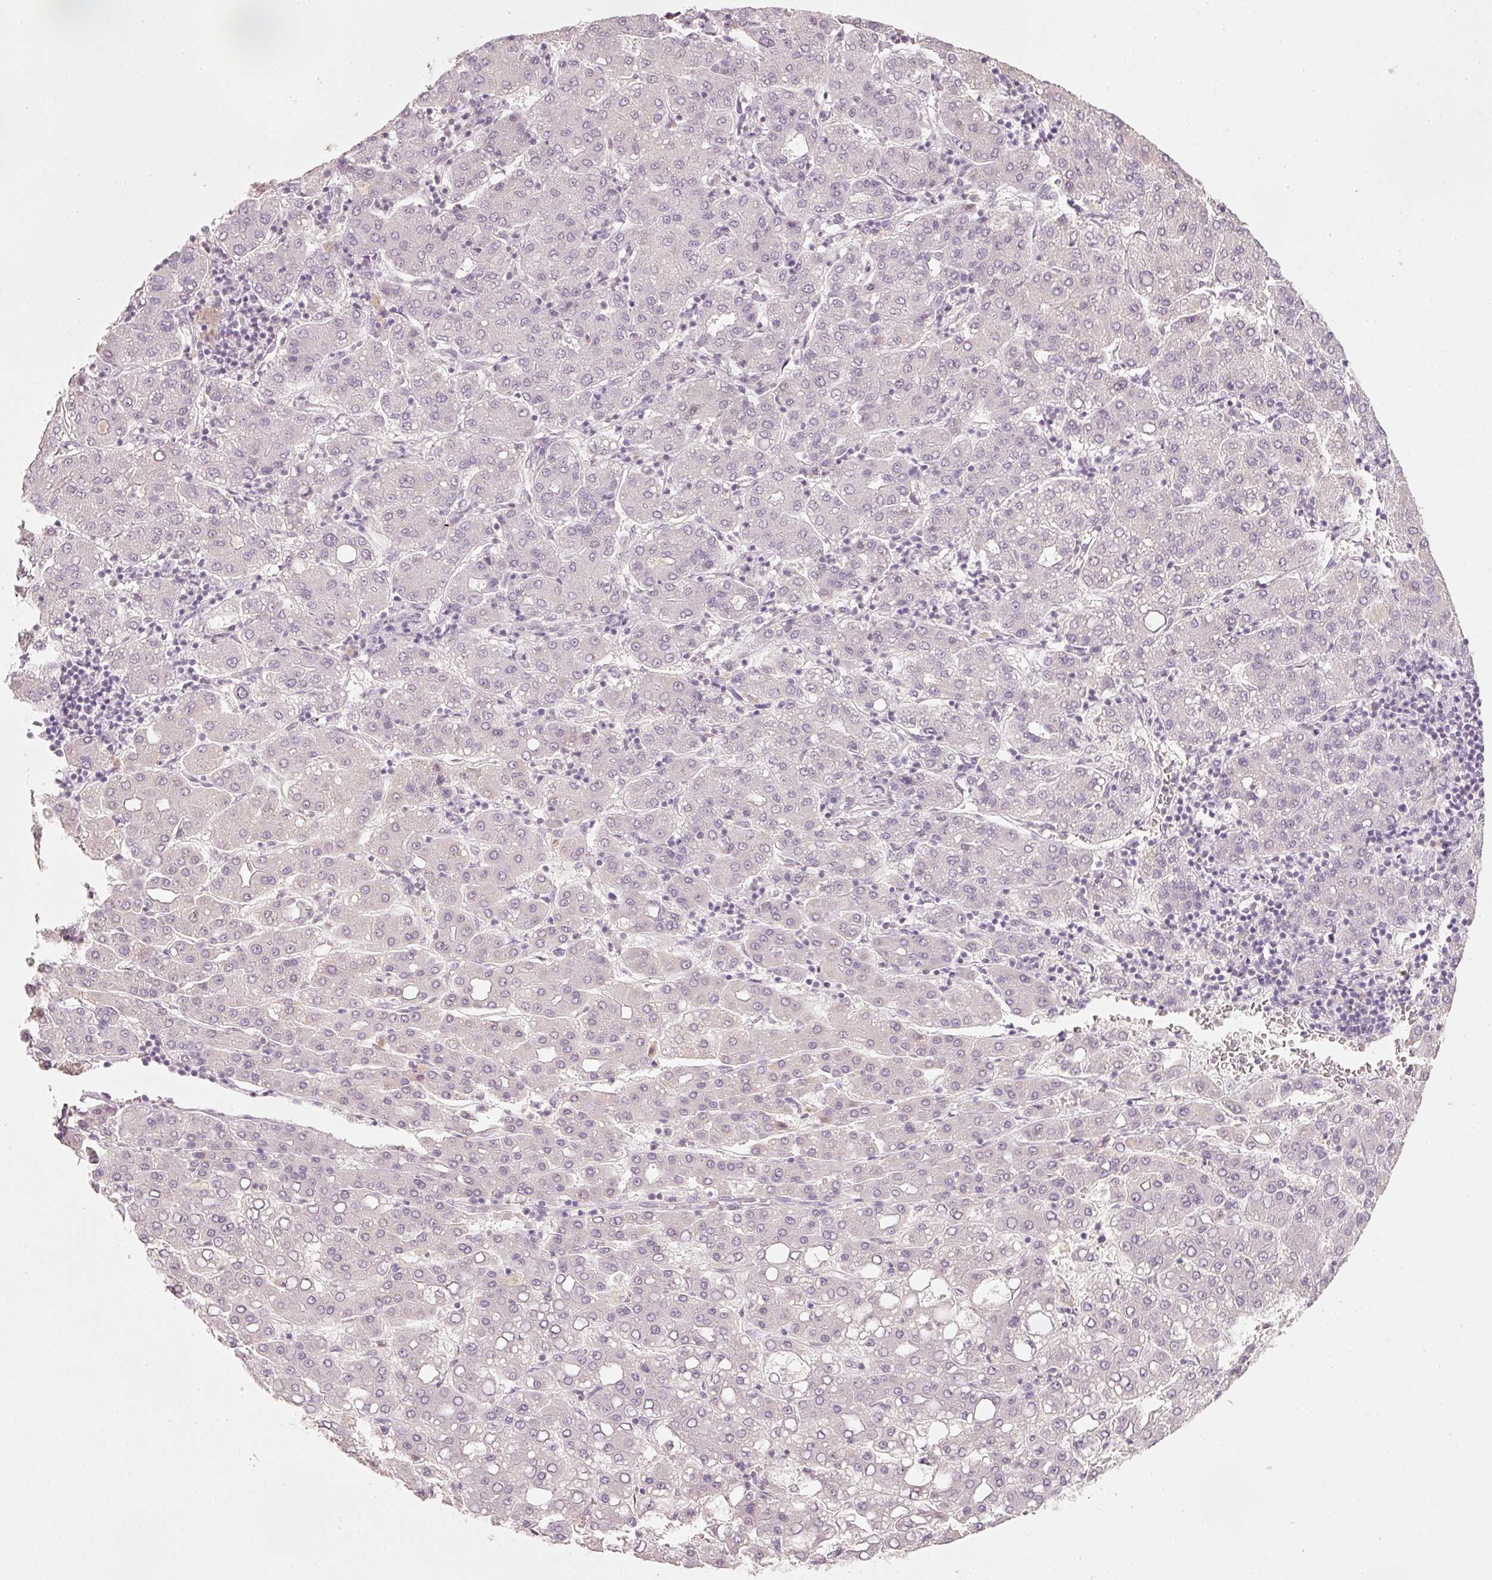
{"staining": {"intensity": "negative", "quantity": "none", "location": "none"}, "tissue": "liver cancer", "cell_type": "Tumor cells", "image_type": "cancer", "snomed": [{"axis": "morphology", "description": "Carcinoma, Hepatocellular, NOS"}, {"axis": "topography", "description": "Liver"}], "caption": "An IHC image of liver hepatocellular carcinoma is shown. There is no staining in tumor cells of liver hepatocellular carcinoma.", "gene": "STEAP1", "patient": {"sex": "male", "age": 65}}